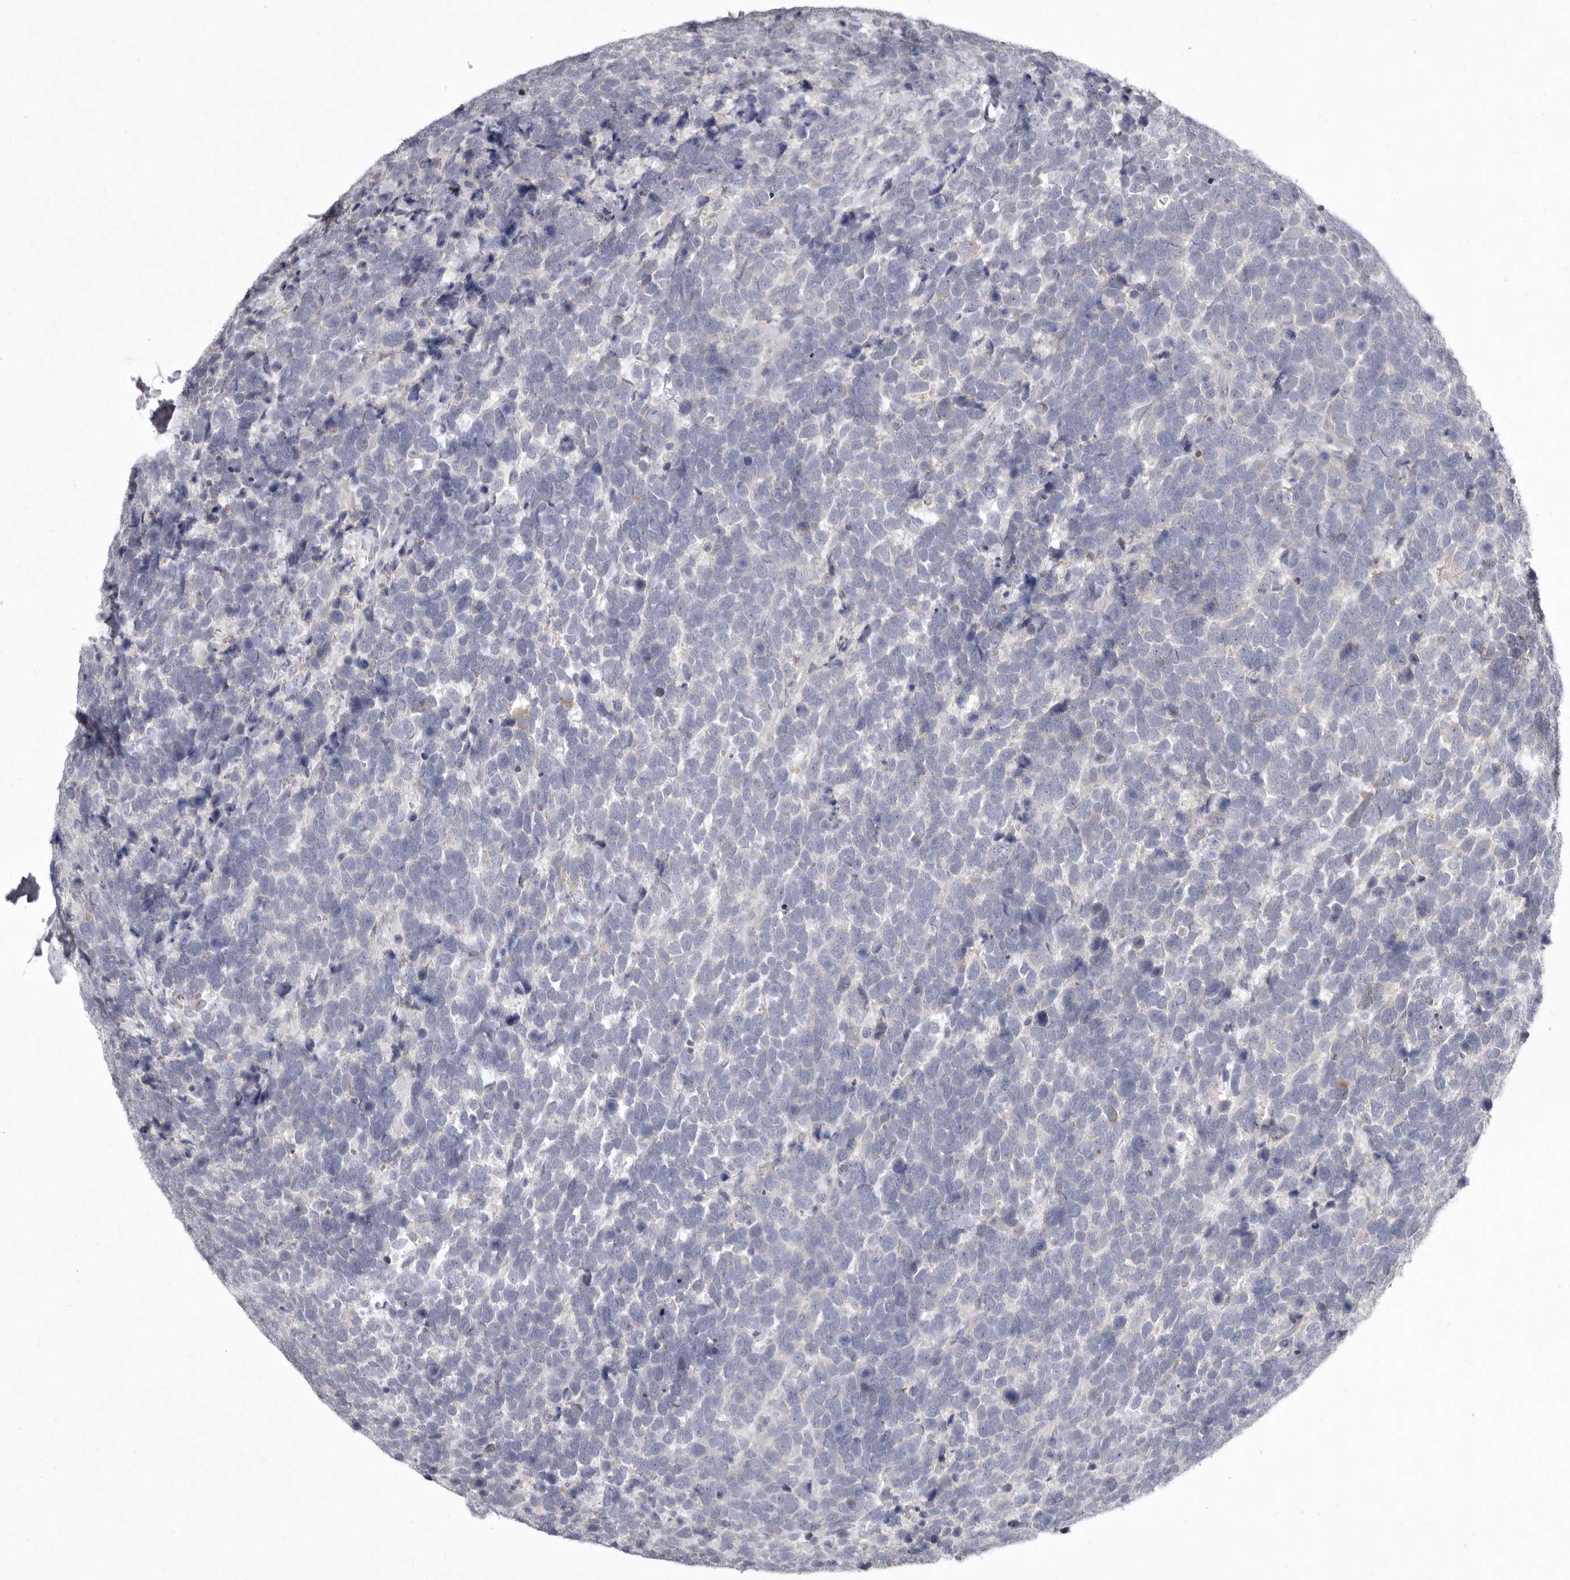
{"staining": {"intensity": "negative", "quantity": "none", "location": "none"}, "tissue": "urothelial cancer", "cell_type": "Tumor cells", "image_type": "cancer", "snomed": [{"axis": "morphology", "description": "Urothelial carcinoma, High grade"}, {"axis": "topography", "description": "Urinary bladder"}], "caption": "Immunohistochemistry (IHC) photomicrograph of human urothelial cancer stained for a protein (brown), which demonstrates no positivity in tumor cells.", "gene": "P2RX6", "patient": {"sex": "female", "age": 82}}